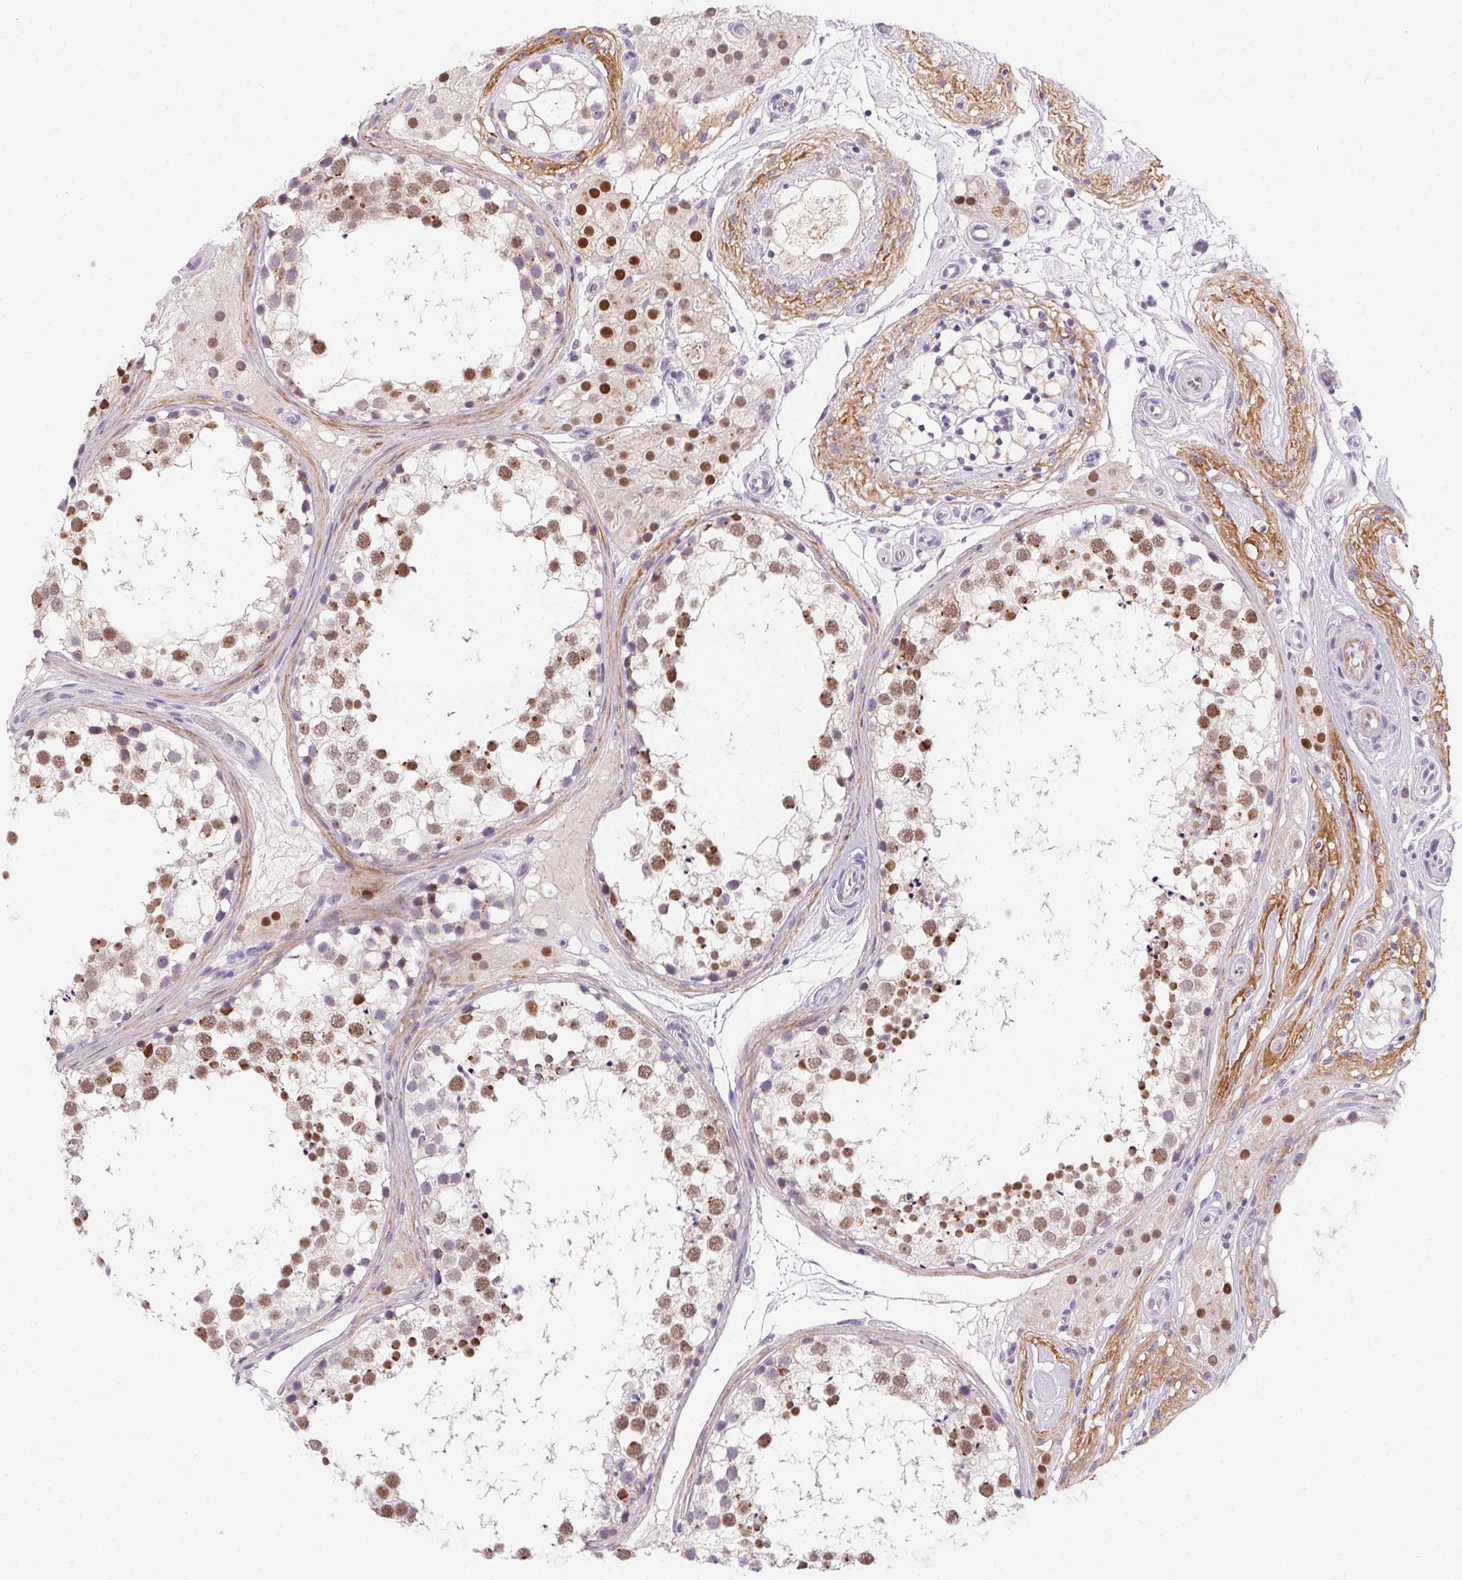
{"staining": {"intensity": "moderate", "quantity": ">75%", "location": "nuclear"}, "tissue": "testis", "cell_type": "Cells in seminiferous ducts", "image_type": "normal", "snomed": [{"axis": "morphology", "description": "Normal tissue, NOS"}, {"axis": "morphology", "description": "Seminoma, NOS"}, {"axis": "topography", "description": "Testis"}], "caption": "This is a photomicrograph of immunohistochemistry staining of benign testis, which shows moderate positivity in the nuclear of cells in seminiferous ducts.", "gene": "SP9", "patient": {"sex": "male", "age": 65}}